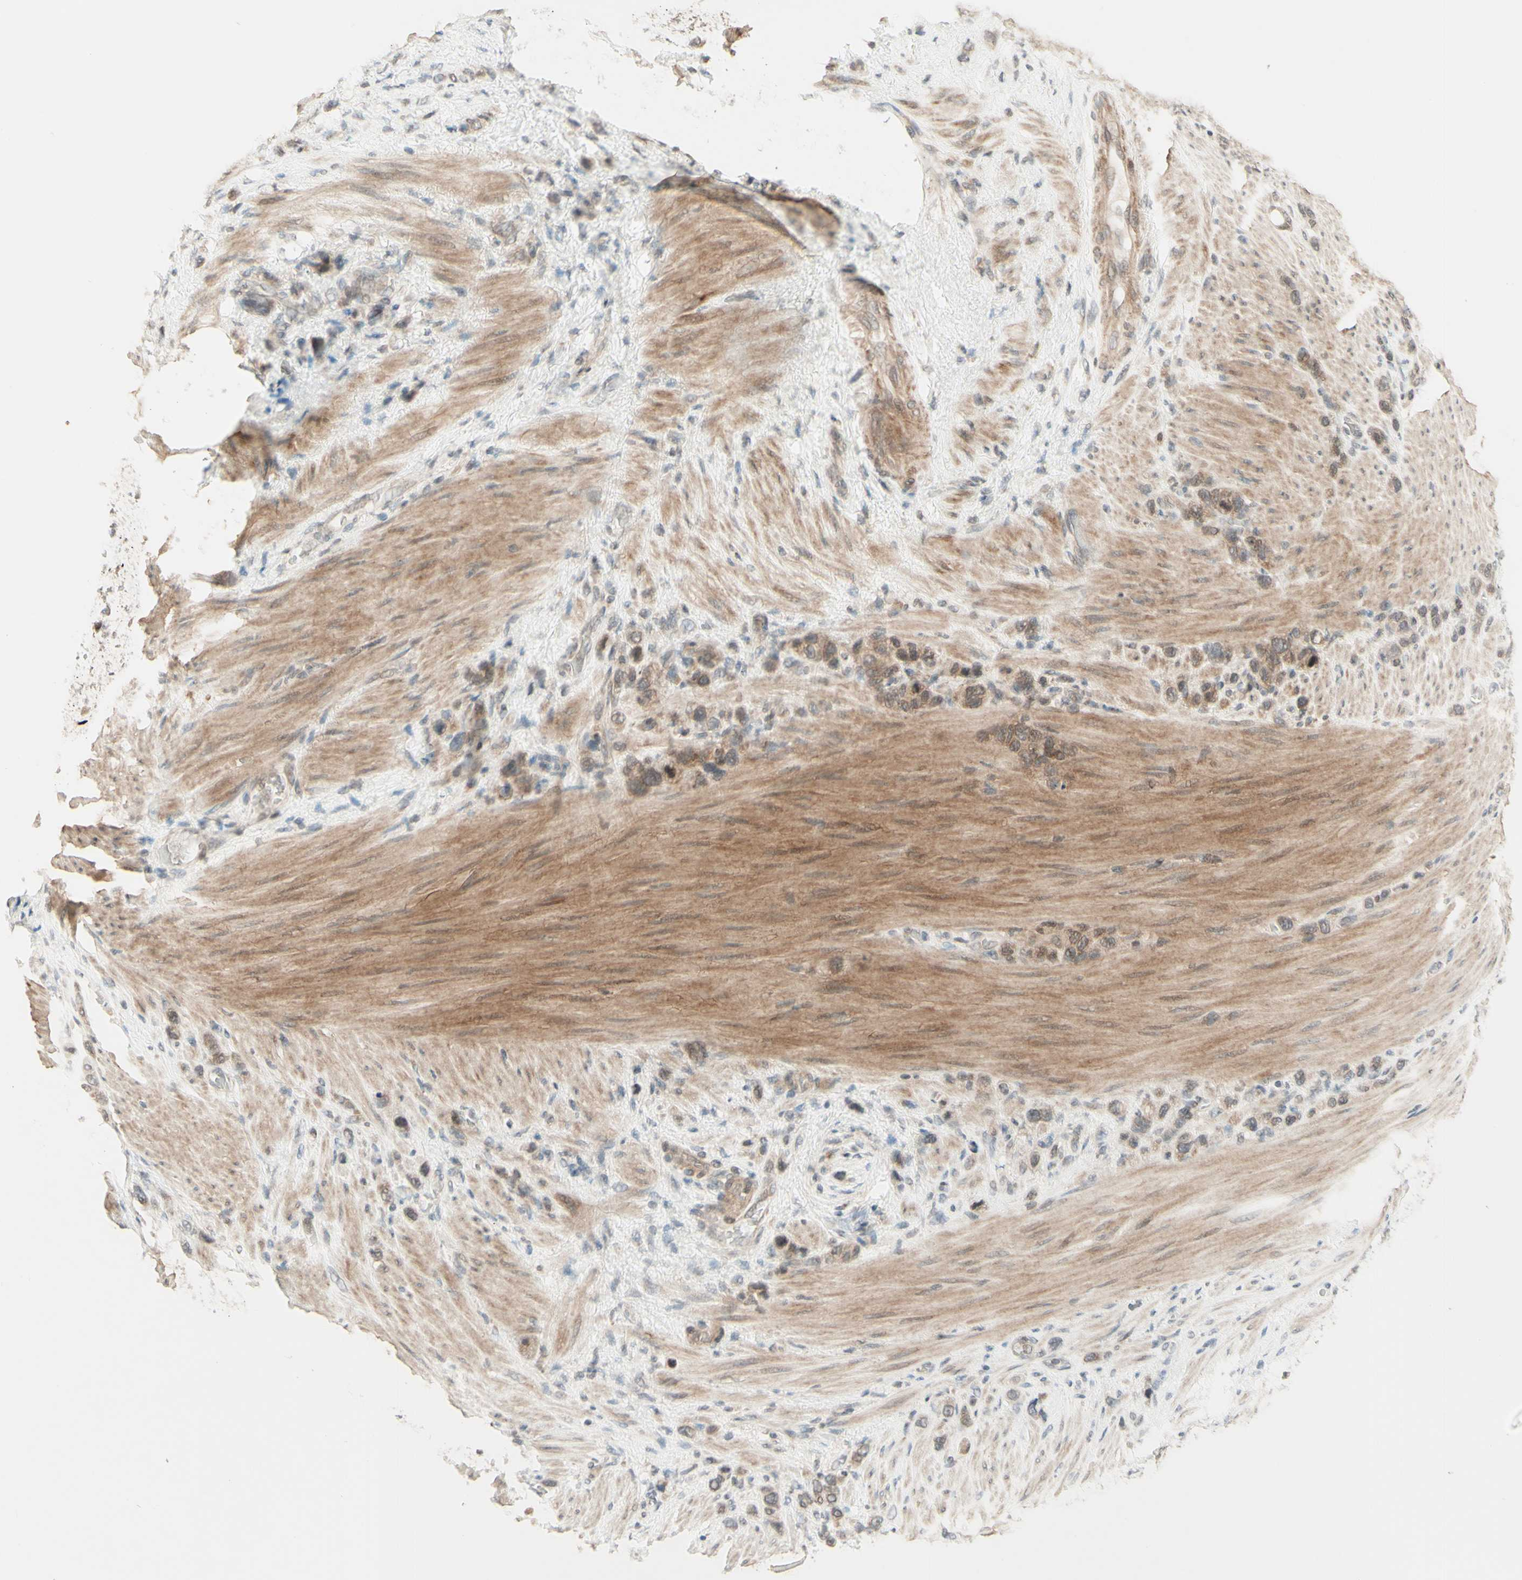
{"staining": {"intensity": "weak", "quantity": ">75%", "location": "cytoplasmic/membranous"}, "tissue": "stomach cancer", "cell_type": "Tumor cells", "image_type": "cancer", "snomed": [{"axis": "morphology", "description": "Adenocarcinoma, NOS"}, {"axis": "morphology", "description": "Adenocarcinoma, High grade"}, {"axis": "topography", "description": "Stomach, upper"}, {"axis": "topography", "description": "Stomach, lower"}], "caption": "Immunohistochemical staining of stomach cancer (adenocarcinoma (high-grade)) displays weak cytoplasmic/membranous protein staining in about >75% of tumor cells.", "gene": "ZW10", "patient": {"sex": "female", "age": 65}}